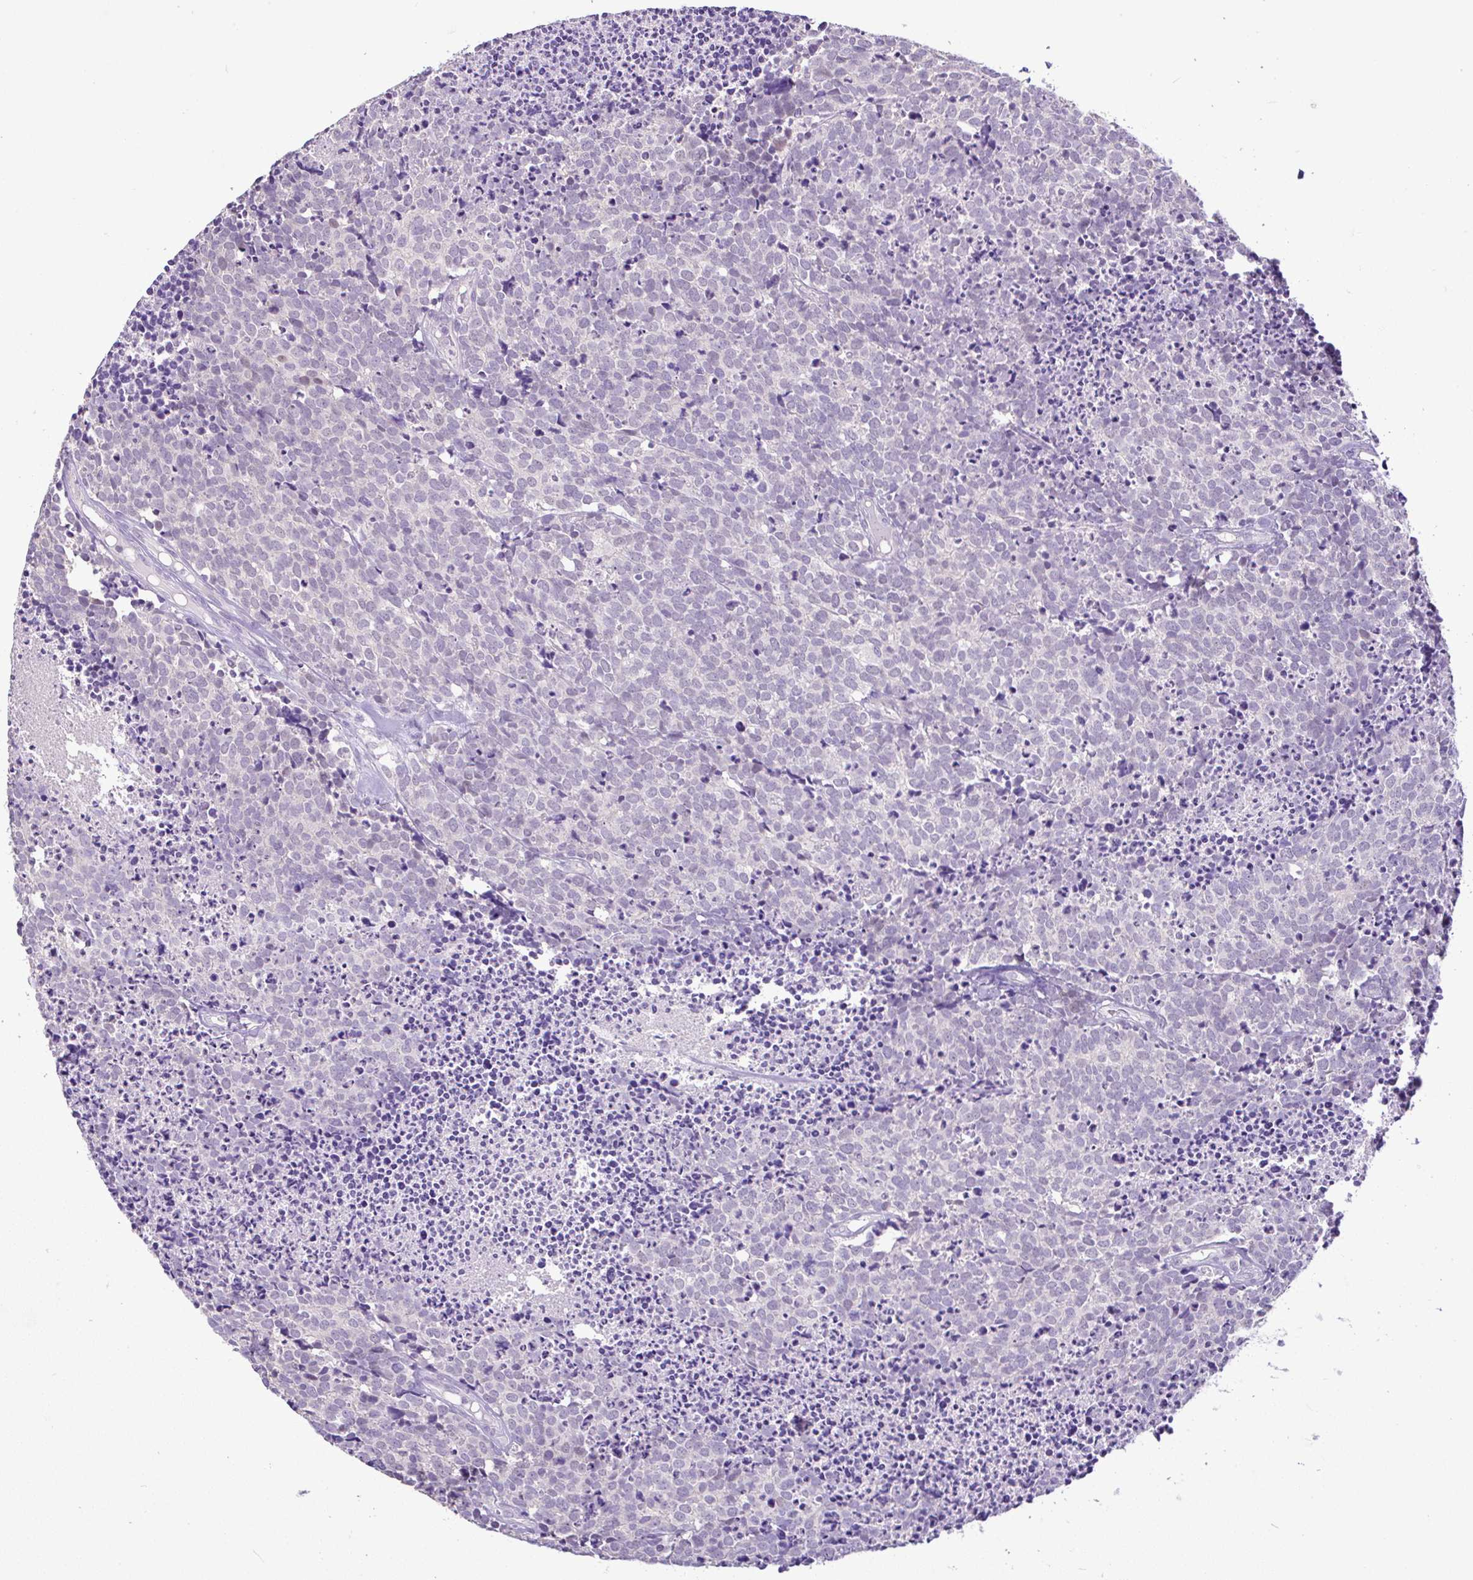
{"staining": {"intensity": "negative", "quantity": "none", "location": "none"}, "tissue": "carcinoid", "cell_type": "Tumor cells", "image_type": "cancer", "snomed": [{"axis": "morphology", "description": "Carcinoid, malignant, NOS"}, {"axis": "topography", "description": "Skin"}], "caption": "Carcinoid was stained to show a protein in brown. There is no significant staining in tumor cells.", "gene": "CTU1", "patient": {"sex": "female", "age": 79}}